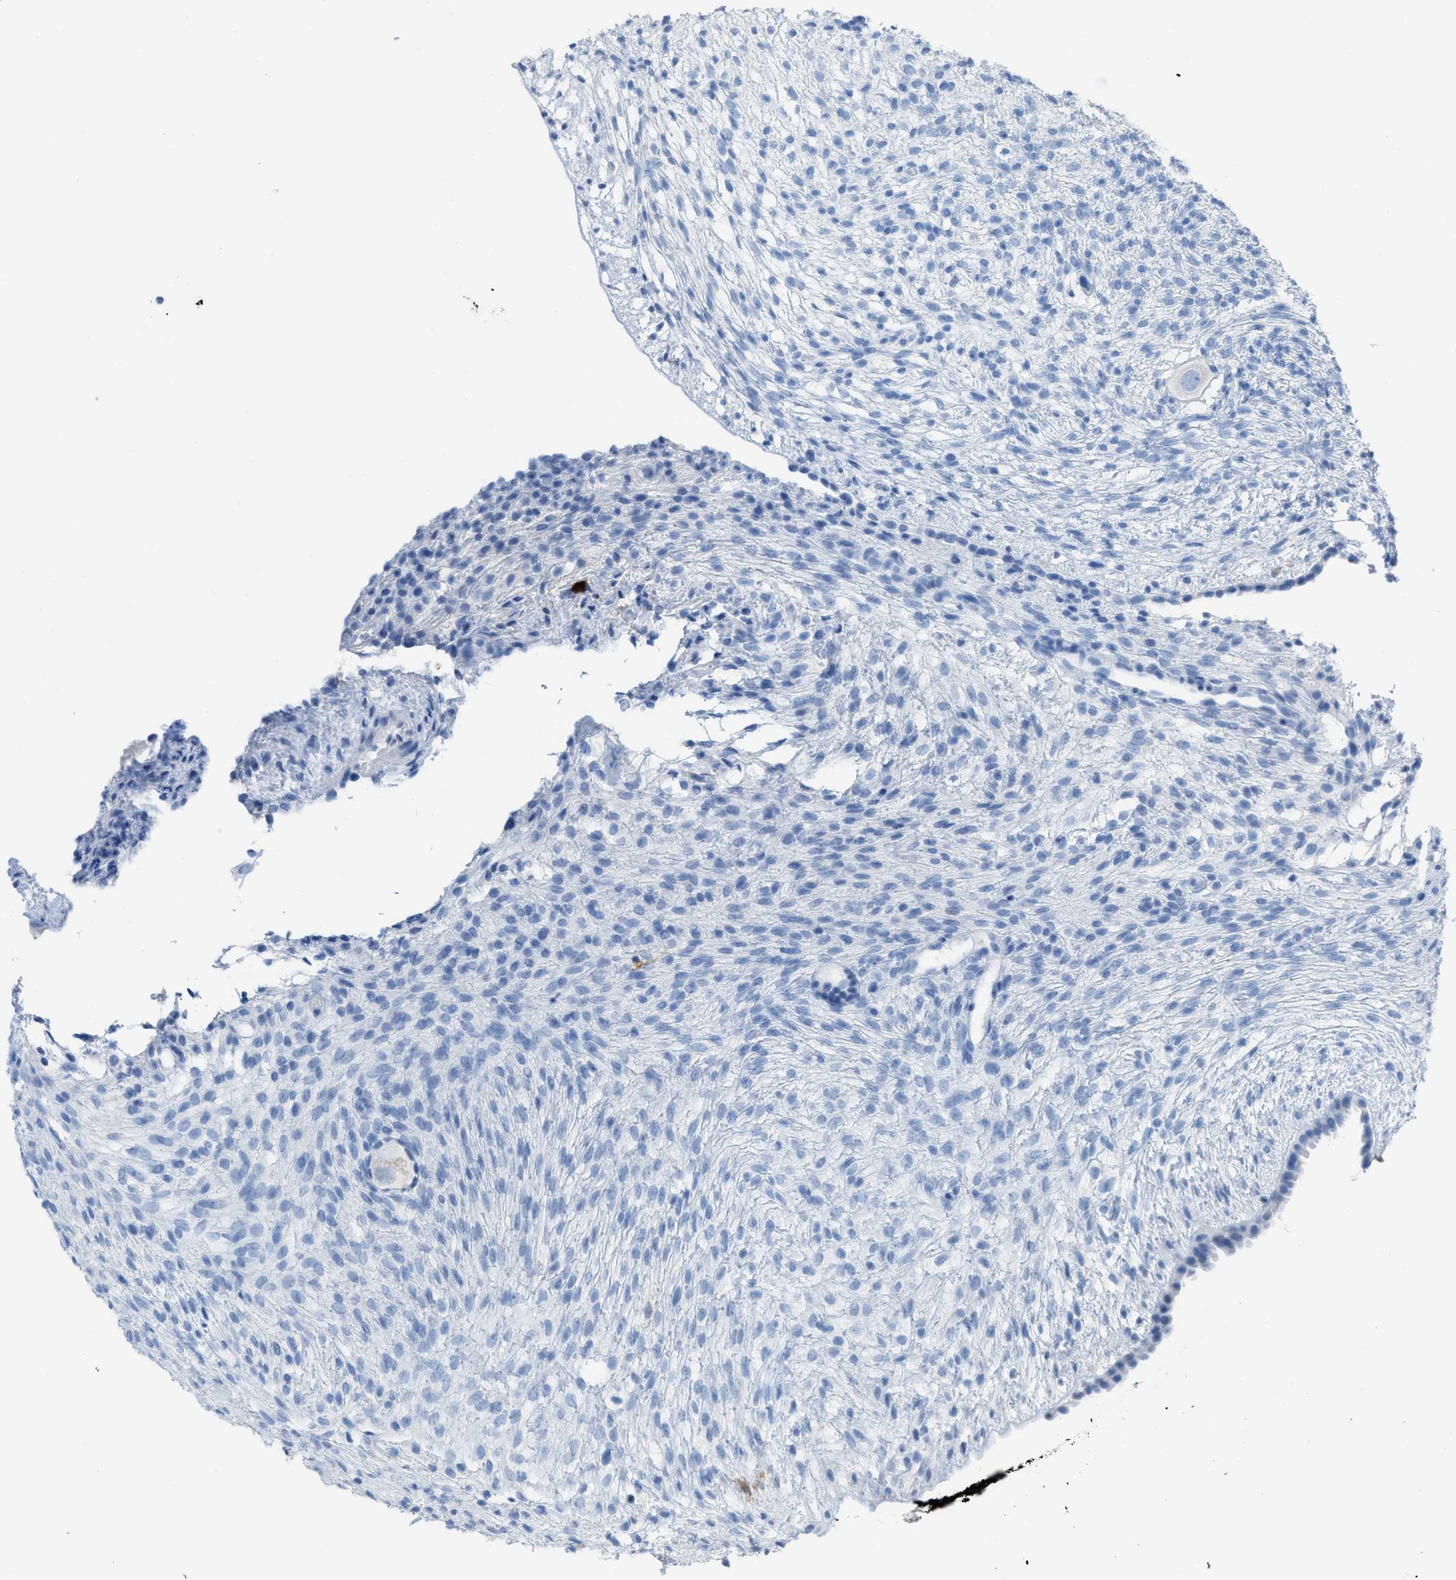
{"staining": {"intensity": "negative", "quantity": "none", "location": "none"}, "tissue": "ovary", "cell_type": "Follicle cells", "image_type": "normal", "snomed": [{"axis": "morphology", "description": "Normal tissue, NOS"}, {"axis": "morphology", "description": "Cyst, NOS"}, {"axis": "topography", "description": "Ovary"}], "caption": "The immunohistochemistry (IHC) histopathology image has no significant expression in follicle cells of ovary. The staining was performed using DAB to visualize the protein expression in brown, while the nuclei were stained in blue with hematoxylin (Magnification: 20x).", "gene": "CDKN2A", "patient": {"sex": "female", "age": 18}}